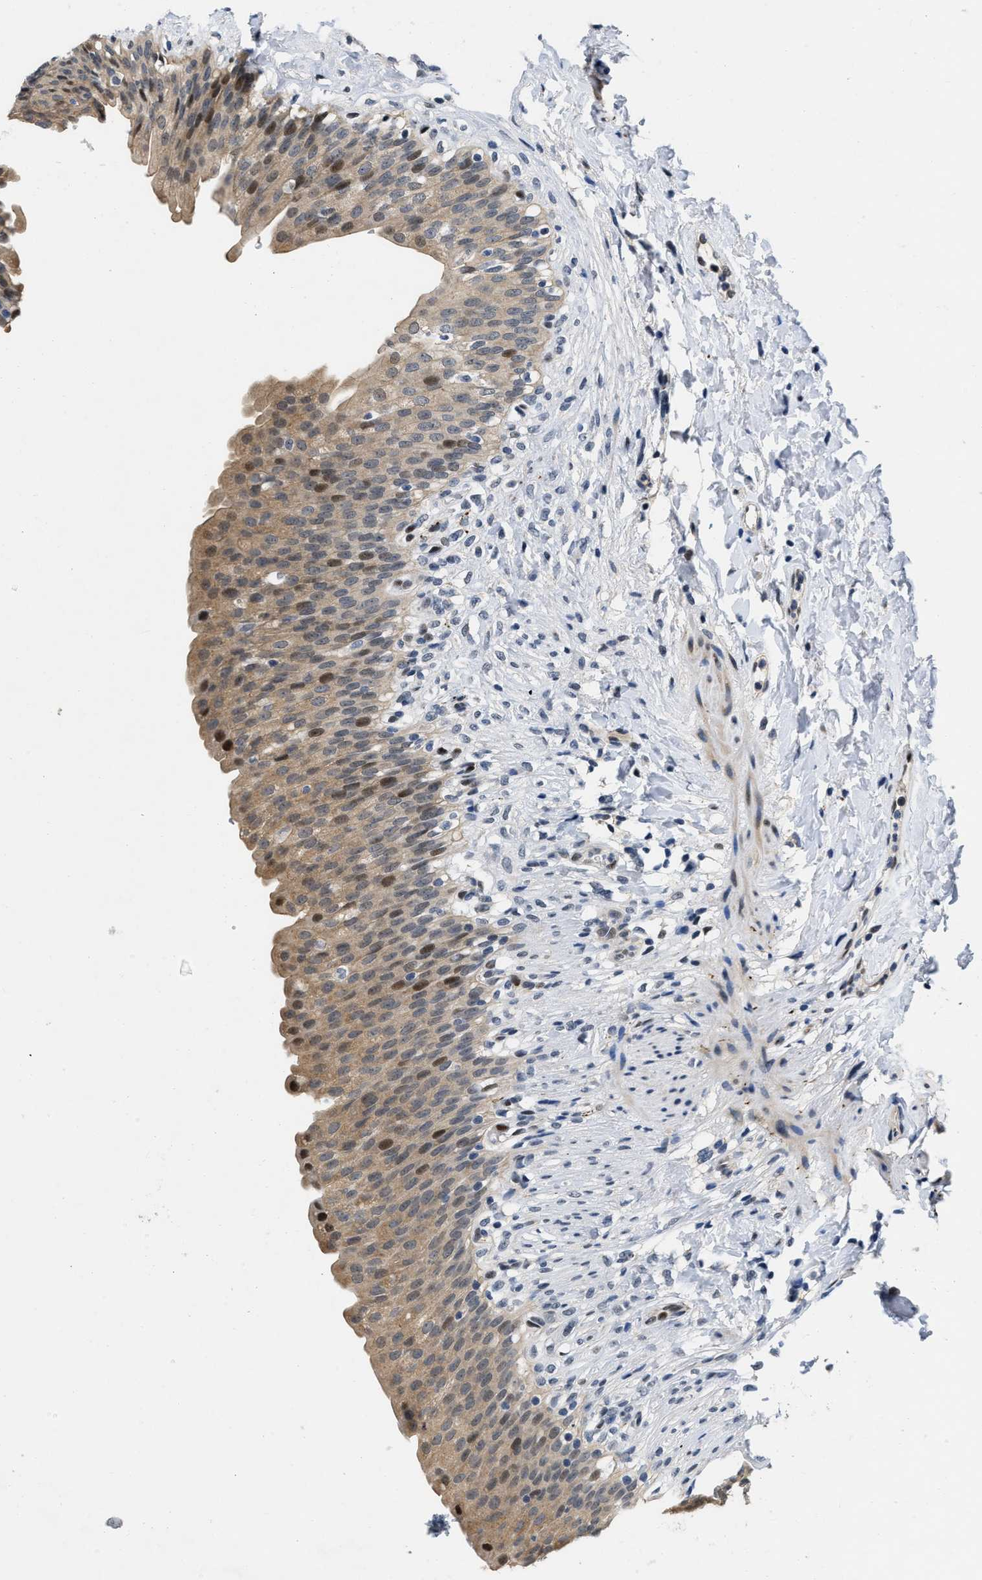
{"staining": {"intensity": "moderate", "quantity": ">75%", "location": "cytoplasmic/membranous,nuclear"}, "tissue": "urinary bladder", "cell_type": "Urothelial cells", "image_type": "normal", "snomed": [{"axis": "morphology", "description": "Normal tissue, NOS"}, {"axis": "topography", "description": "Urinary bladder"}], "caption": "Immunohistochemistry (IHC) staining of unremarkable urinary bladder, which reveals medium levels of moderate cytoplasmic/membranous,nuclear expression in approximately >75% of urothelial cells indicating moderate cytoplasmic/membranous,nuclear protein positivity. The staining was performed using DAB (3,3'-diaminobenzidine) (brown) for protein detection and nuclei were counterstained in hematoxylin (blue).", "gene": "VIP", "patient": {"sex": "female", "age": 79}}